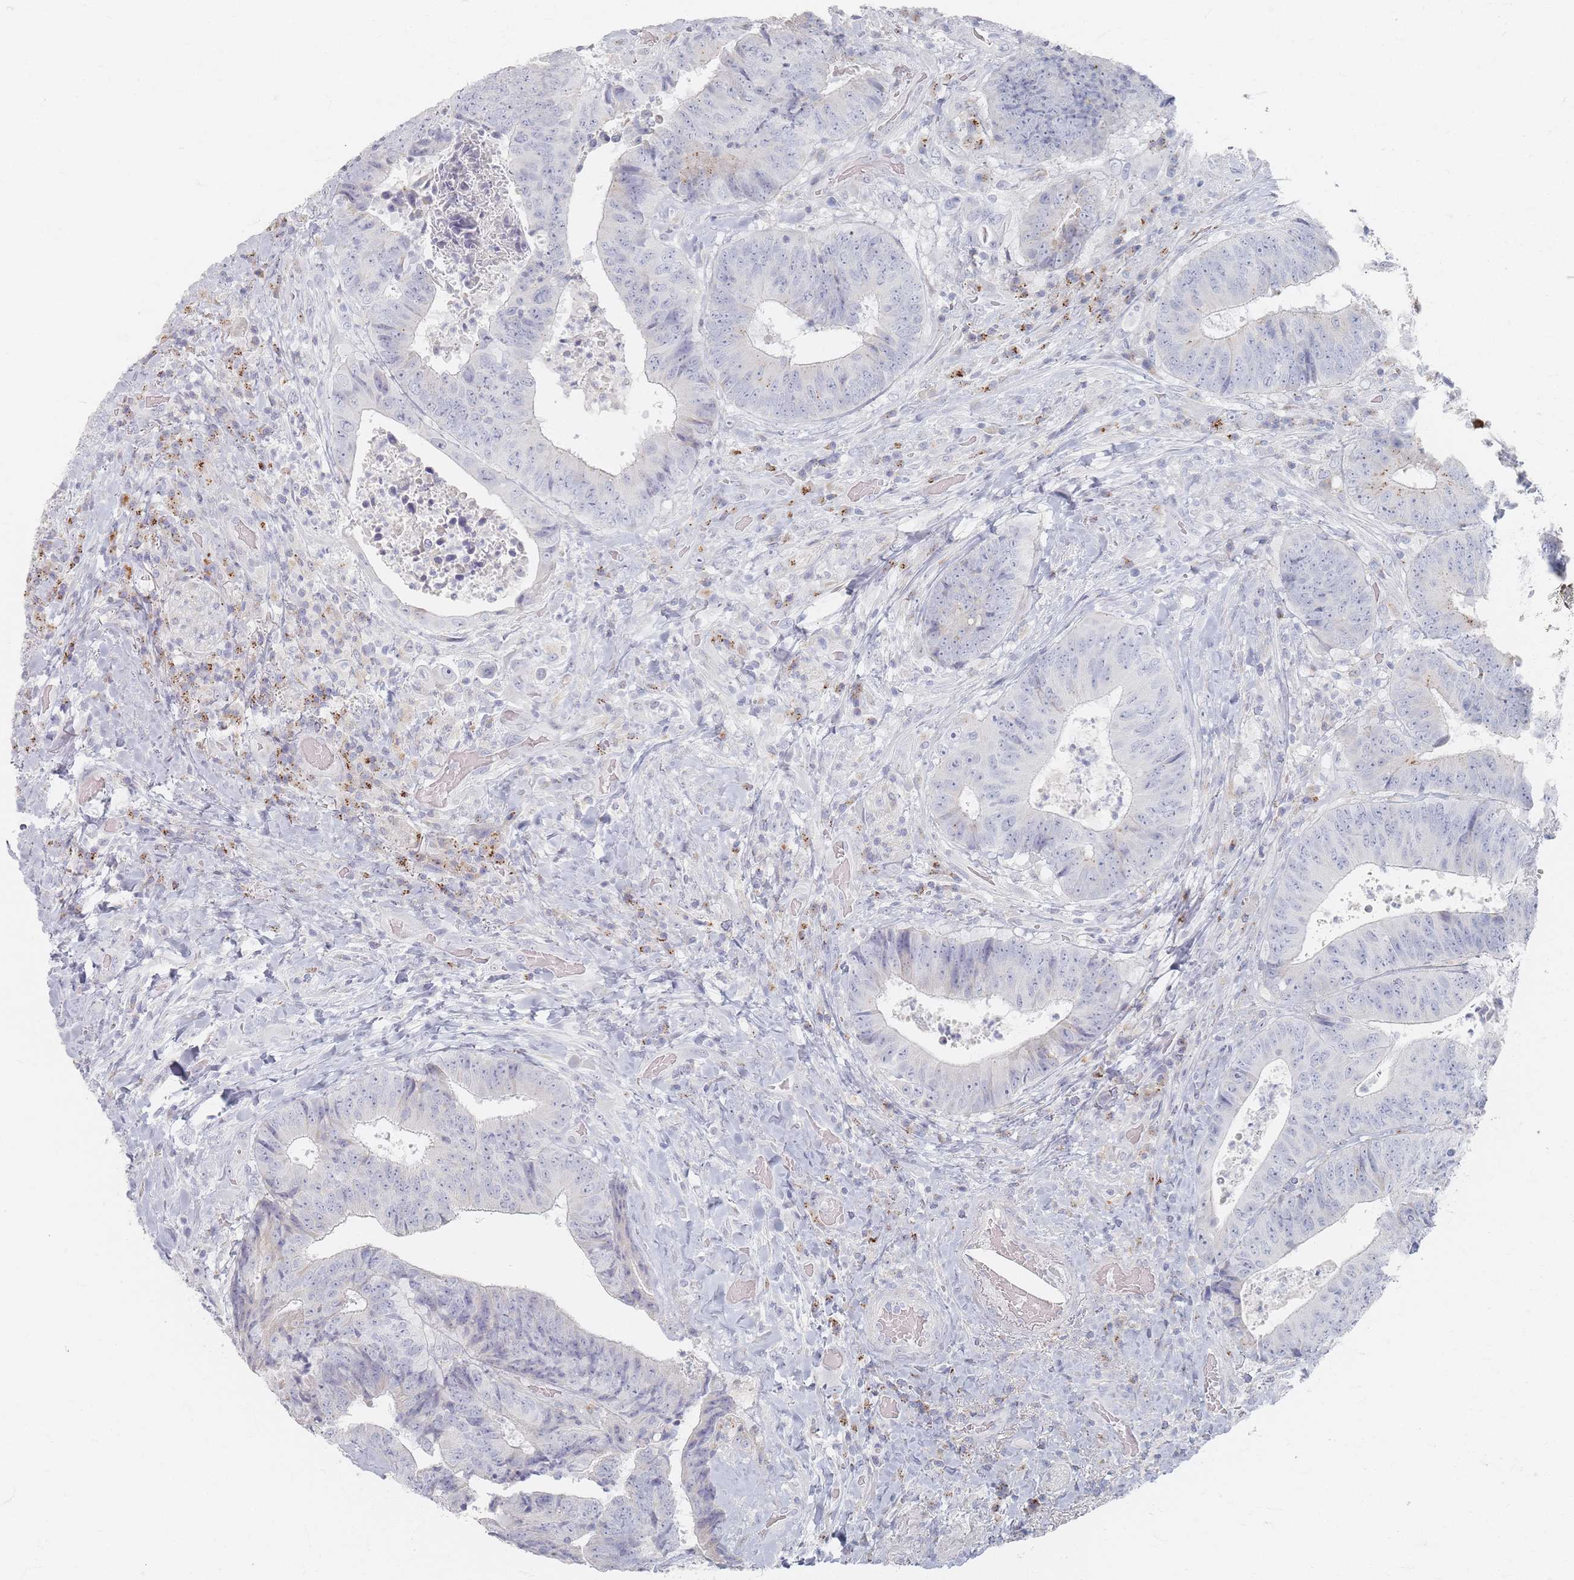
{"staining": {"intensity": "negative", "quantity": "none", "location": "none"}, "tissue": "colorectal cancer", "cell_type": "Tumor cells", "image_type": "cancer", "snomed": [{"axis": "morphology", "description": "Adenocarcinoma, NOS"}, {"axis": "topography", "description": "Rectum"}], "caption": "This is an immunohistochemistry micrograph of human colorectal adenocarcinoma. There is no expression in tumor cells.", "gene": "SLC2A11", "patient": {"sex": "male", "age": 72}}